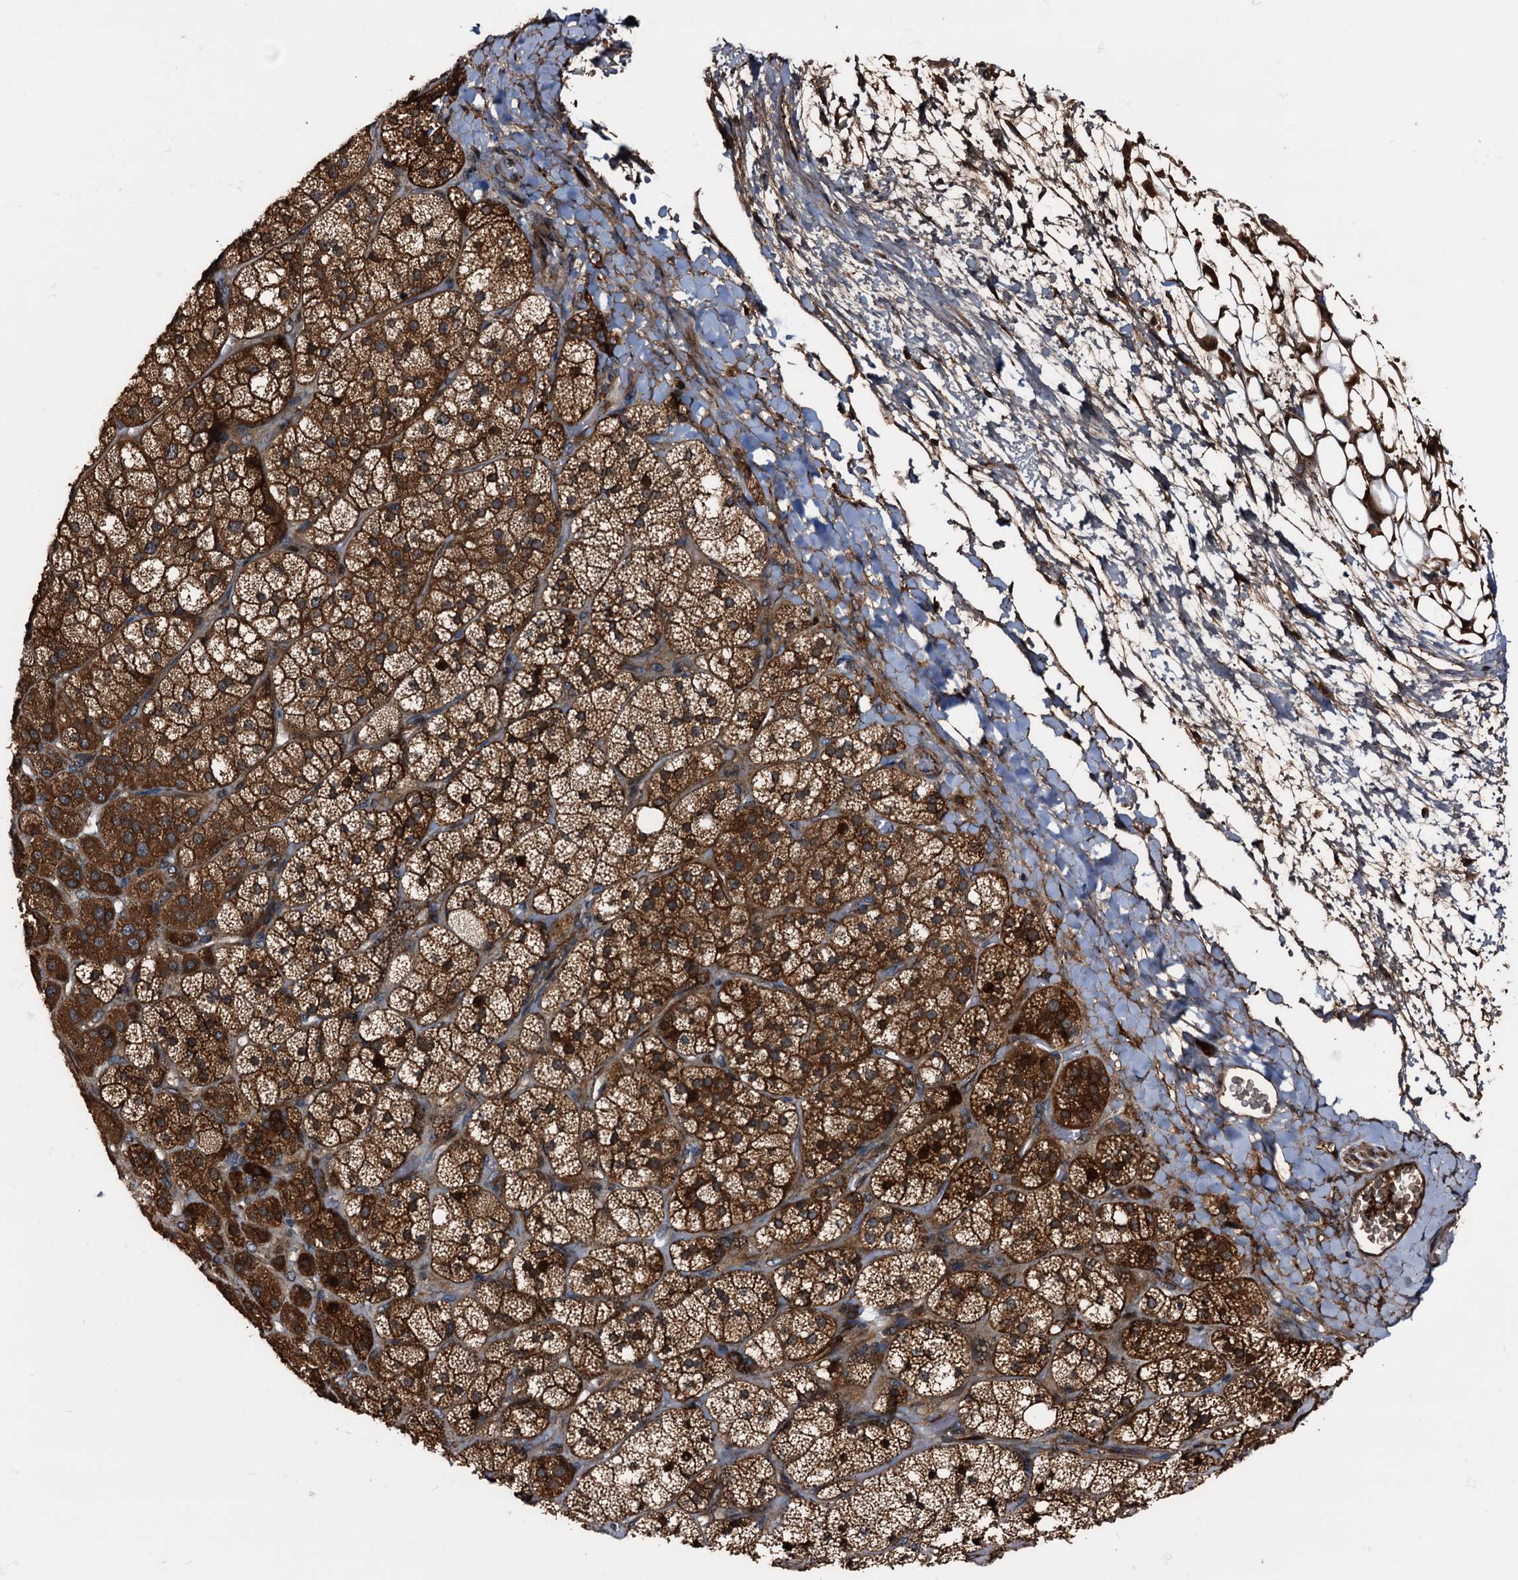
{"staining": {"intensity": "strong", "quantity": ">75%", "location": "cytoplasmic/membranous"}, "tissue": "adrenal gland", "cell_type": "Glandular cells", "image_type": "normal", "snomed": [{"axis": "morphology", "description": "Normal tissue, NOS"}, {"axis": "topography", "description": "Adrenal gland"}], "caption": "Immunohistochemical staining of unremarkable human adrenal gland exhibits >75% levels of strong cytoplasmic/membranous protein expression in approximately >75% of glandular cells. The staining is performed using DAB (3,3'-diaminobenzidine) brown chromogen to label protein expression. The nuclei are counter-stained blue using hematoxylin.", "gene": "PEX5", "patient": {"sex": "male", "age": 61}}